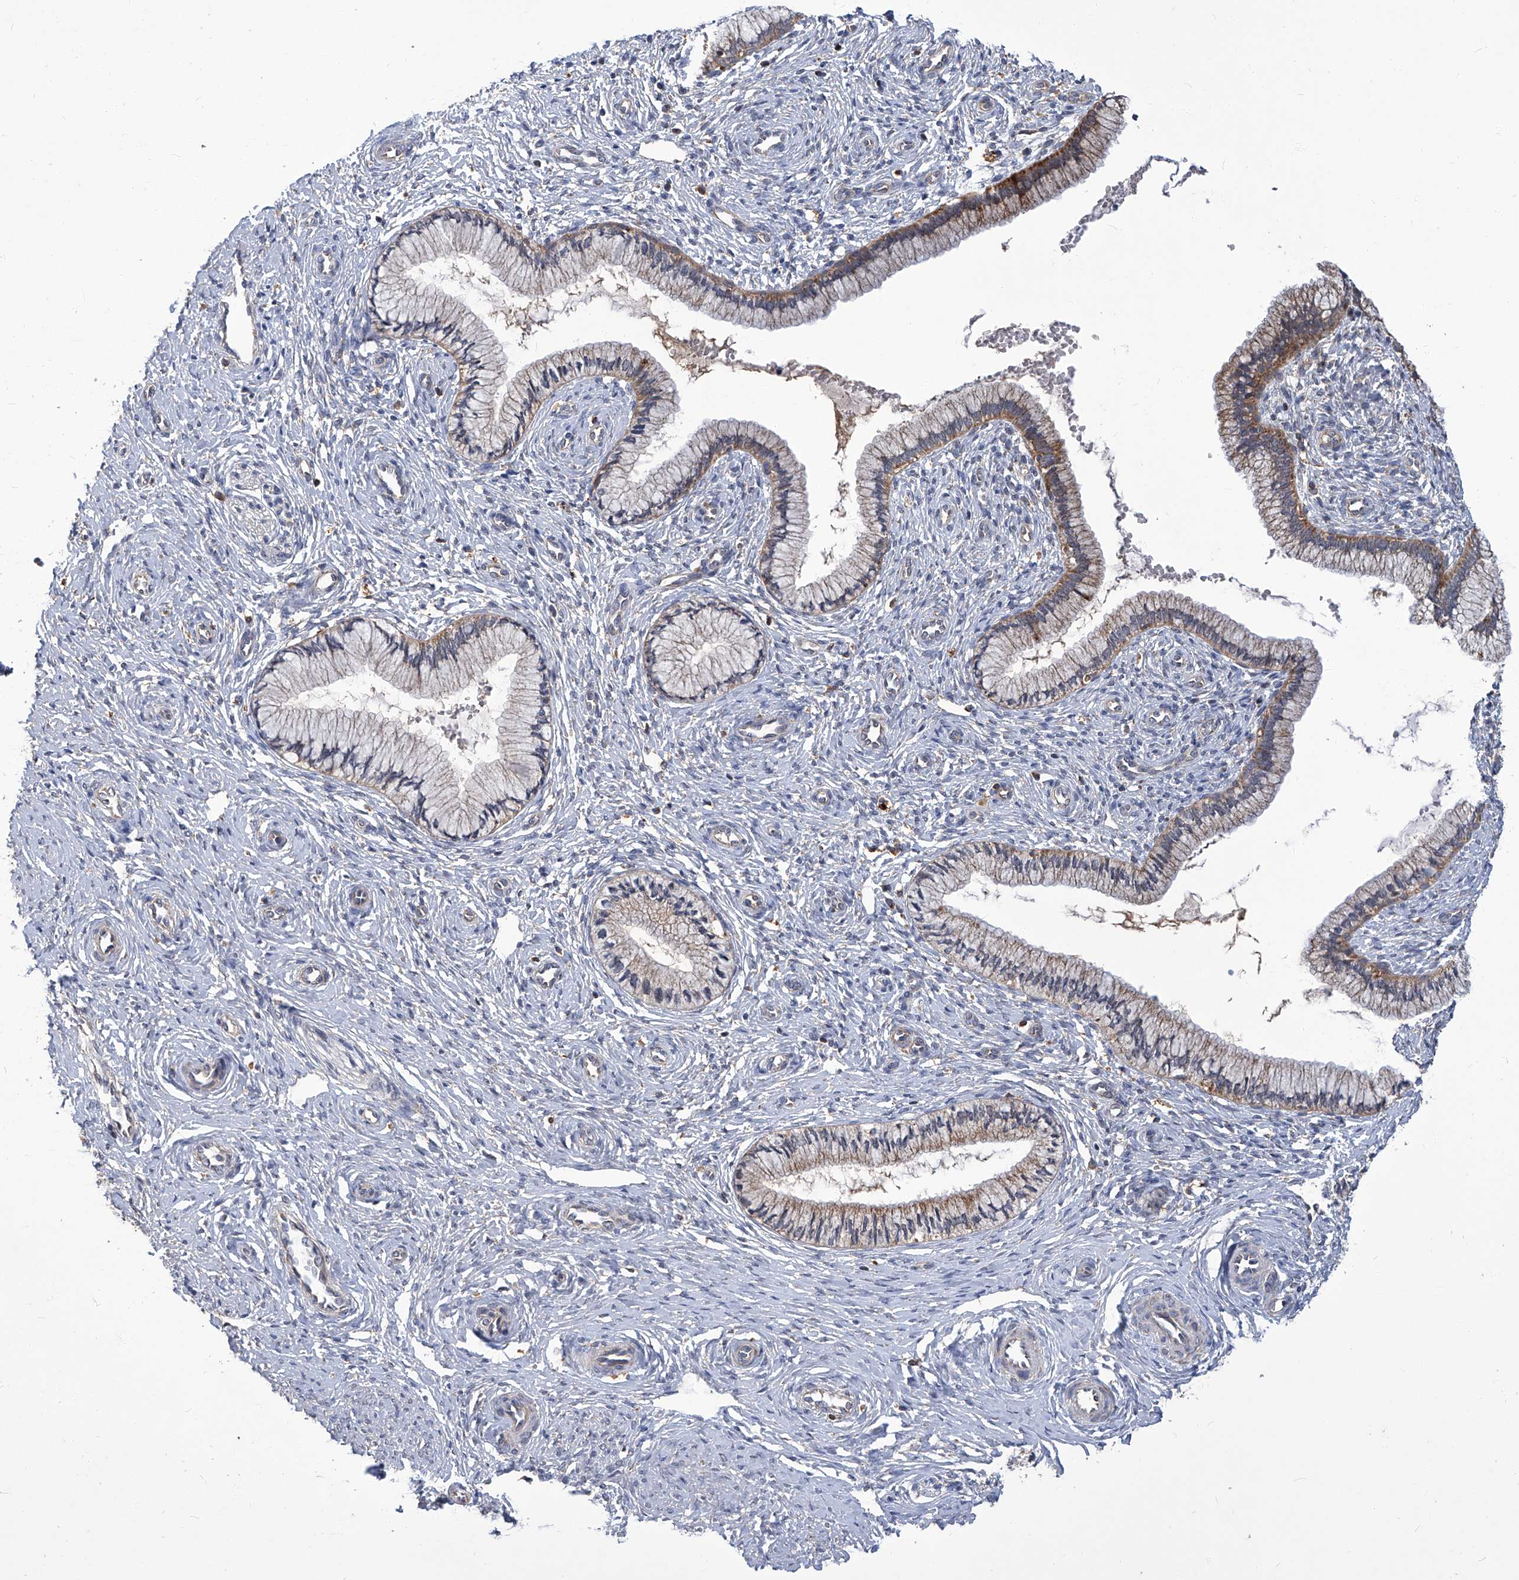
{"staining": {"intensity": "moderate", "quantity": "25%-75%", "location": "cytoplasmic/membranous"}, "tissue": "cervix", "cell_type": "Glandular cells", "image_type": "normal", "snomed": [{"axis": "morphology", "description": "Normal tissue, NOS"}, {"axis": "topography", "description": "Cervix"}], "caption": "DAB (3,3'-diaminobenzidine) immunohistochemical staining of benign human cervix shows moderate cytoplasmic/membranous protein positivity in approximately 25%-75% of glandular cells. Nuclei are stained in blue.", "gene": "TNFRSF13B", "patient": {"sex": "female", "age": 27}}